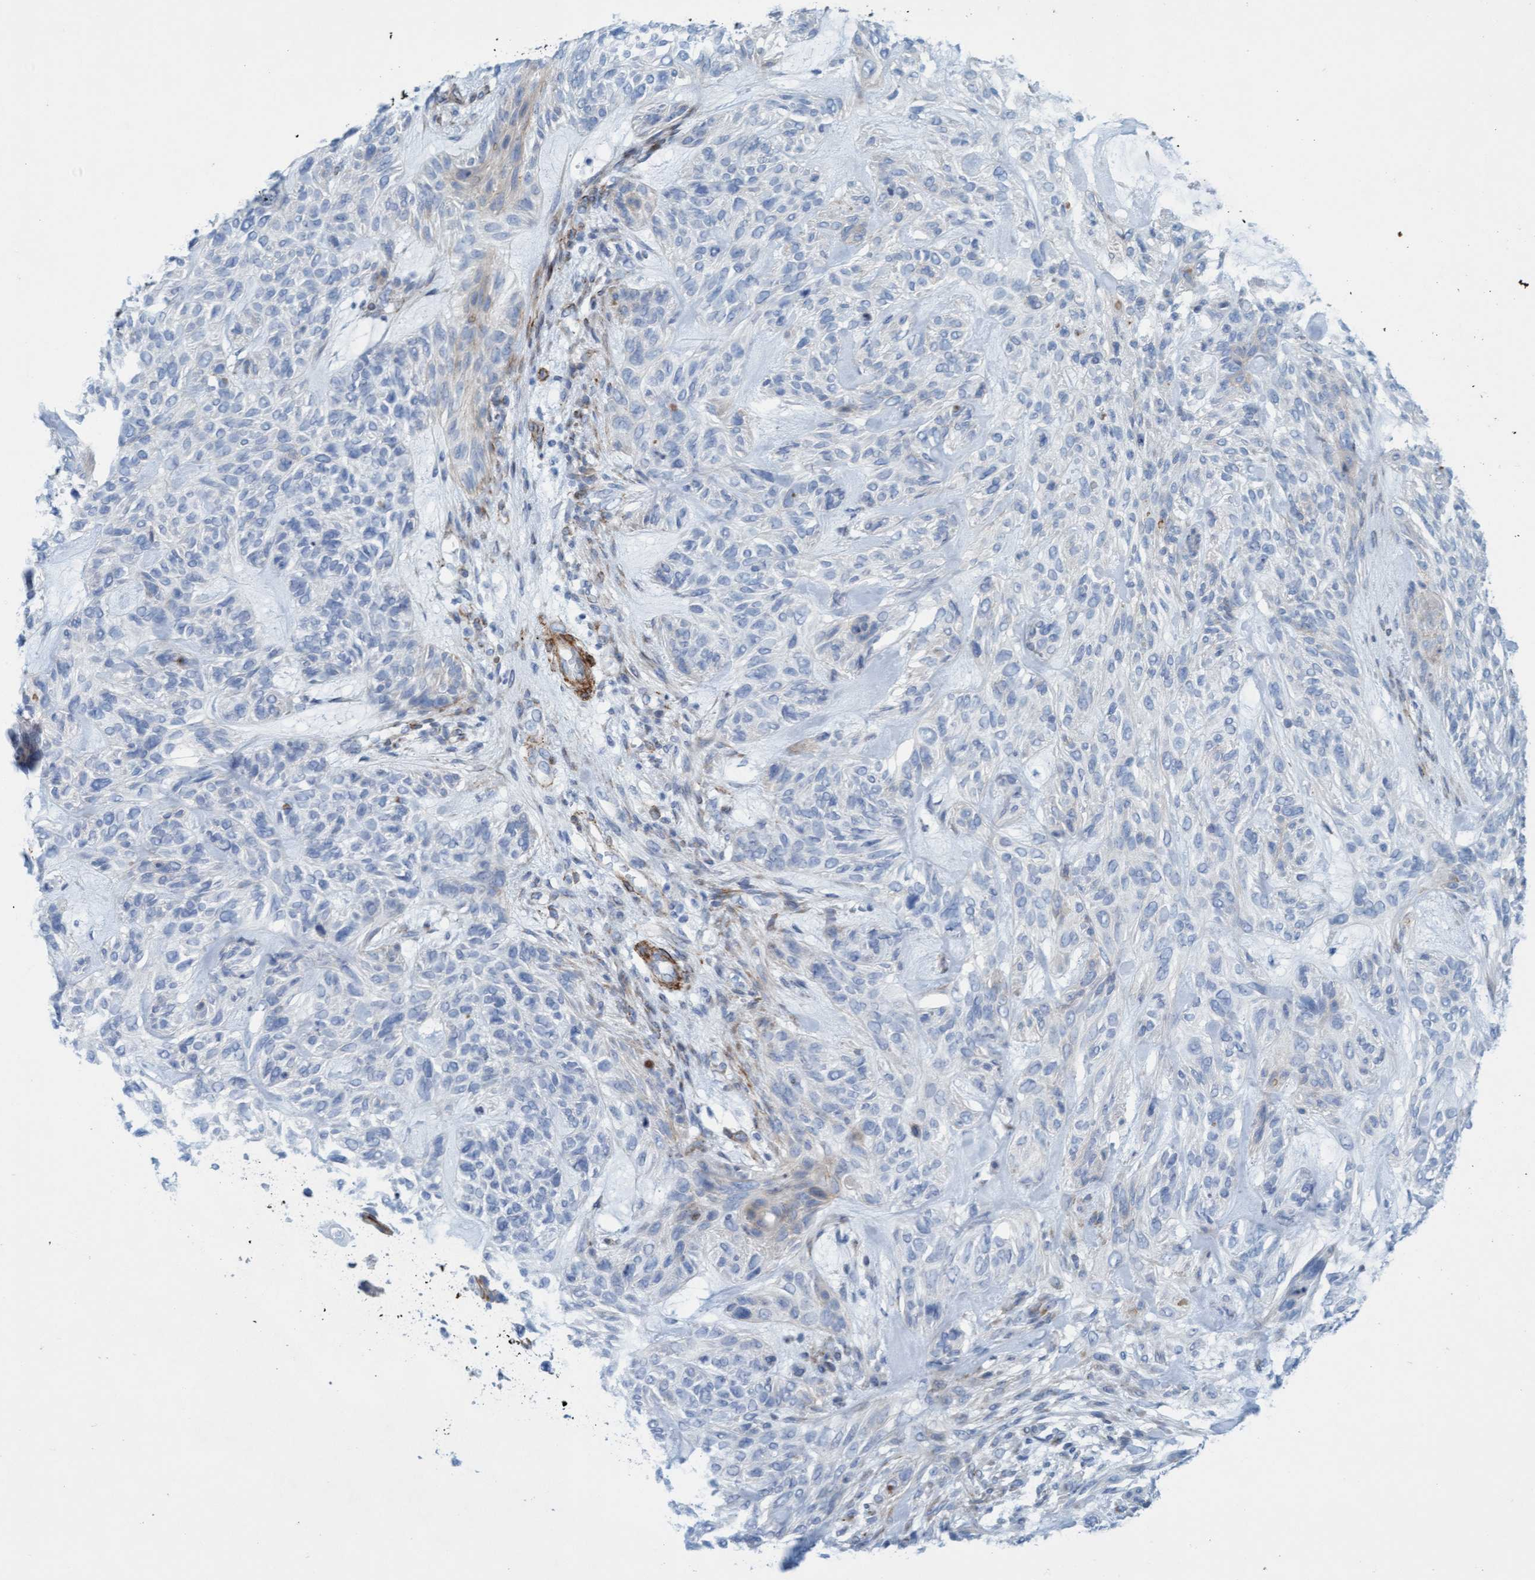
{"staining": {"intensity": "weak", "quantity": "<25%", "location": "cytoplasmic/membranous"}, "tissue": "skin cancer", "cell_type": "Tumor cells", "image_type": "cancer", "snomed": [{"axis": "morphology", "description": "Basal cell carcinoma"}, {"axis": "topography", "description": "Skin"}], "caption": "Immunohistochemistry photomicrograph of neoplastic tissue: skin cancer stained with DAB shows no significant protein positivity in tumor cells. (DAB (3,3'-diaminobenzidine) immunohistochemistry visualized using brightfield microscopy, high magnification).", "gene": "MTFR1", "patient": {"sex": "male", "age": 55}}